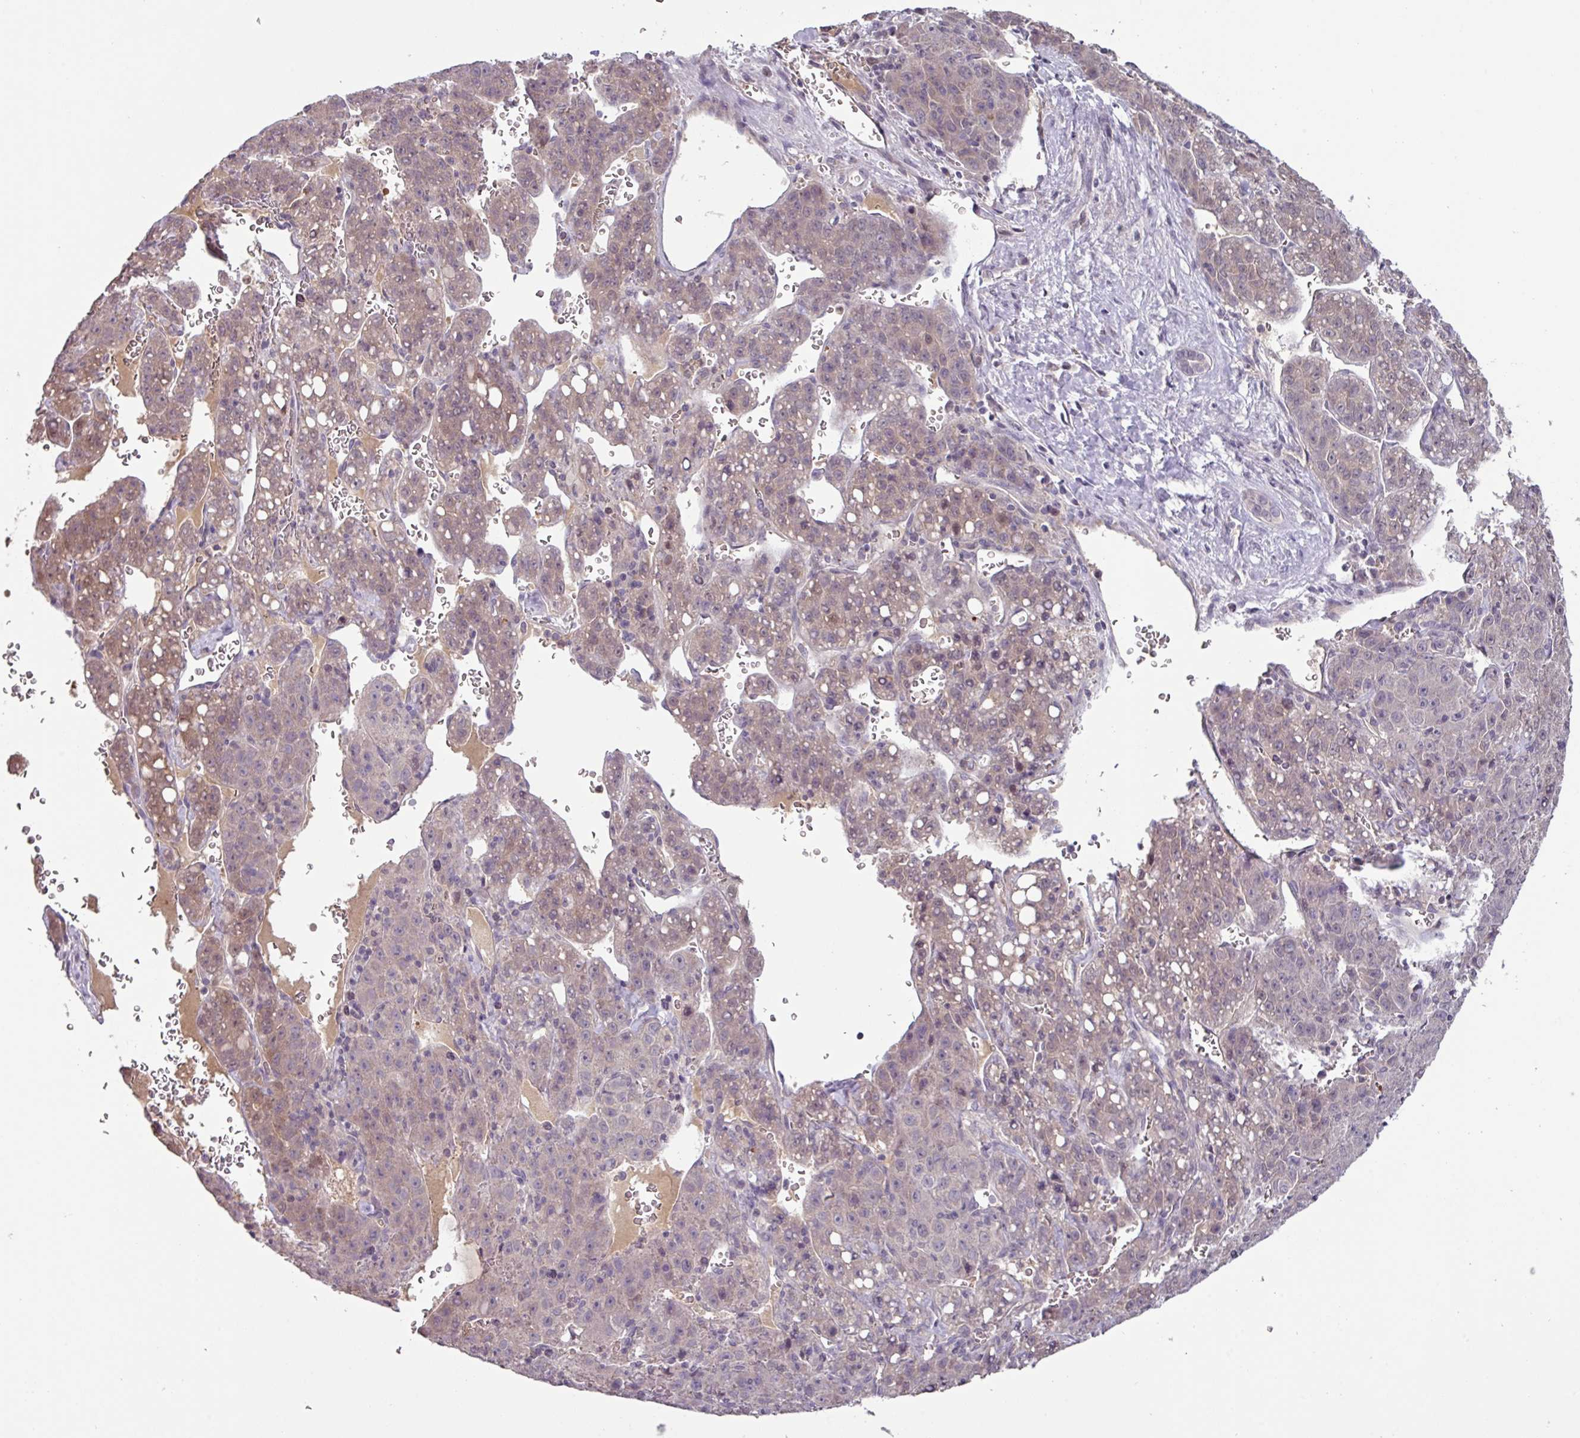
{"staining": {"intensity": "weak", "quantity": "25%-75%", "location": "cytoplasmic/membranous,nuclear"}, "tissue": "liver cancer", "cell_type": "Tumor cells", "image_type": "cancer", "snomed": [{"axis": "morphology", "description": "Carcinoma, Hepatocellular, NOS"}, {"axis": "topography", "description": "Liver"}], "caption": "The photomicrograph demonstrates a brown stain indicating the presence of a protein in the cytoplasmic/membranous and nuclear of tumor cells in liver hepatocellular carcinoma. (DAB (3,3'-diaminobenzidine) IHC with brightfield microscopy, high magnification).", "gene": "SLC5A10", "patient": {"sex": "female", "age": 53}}